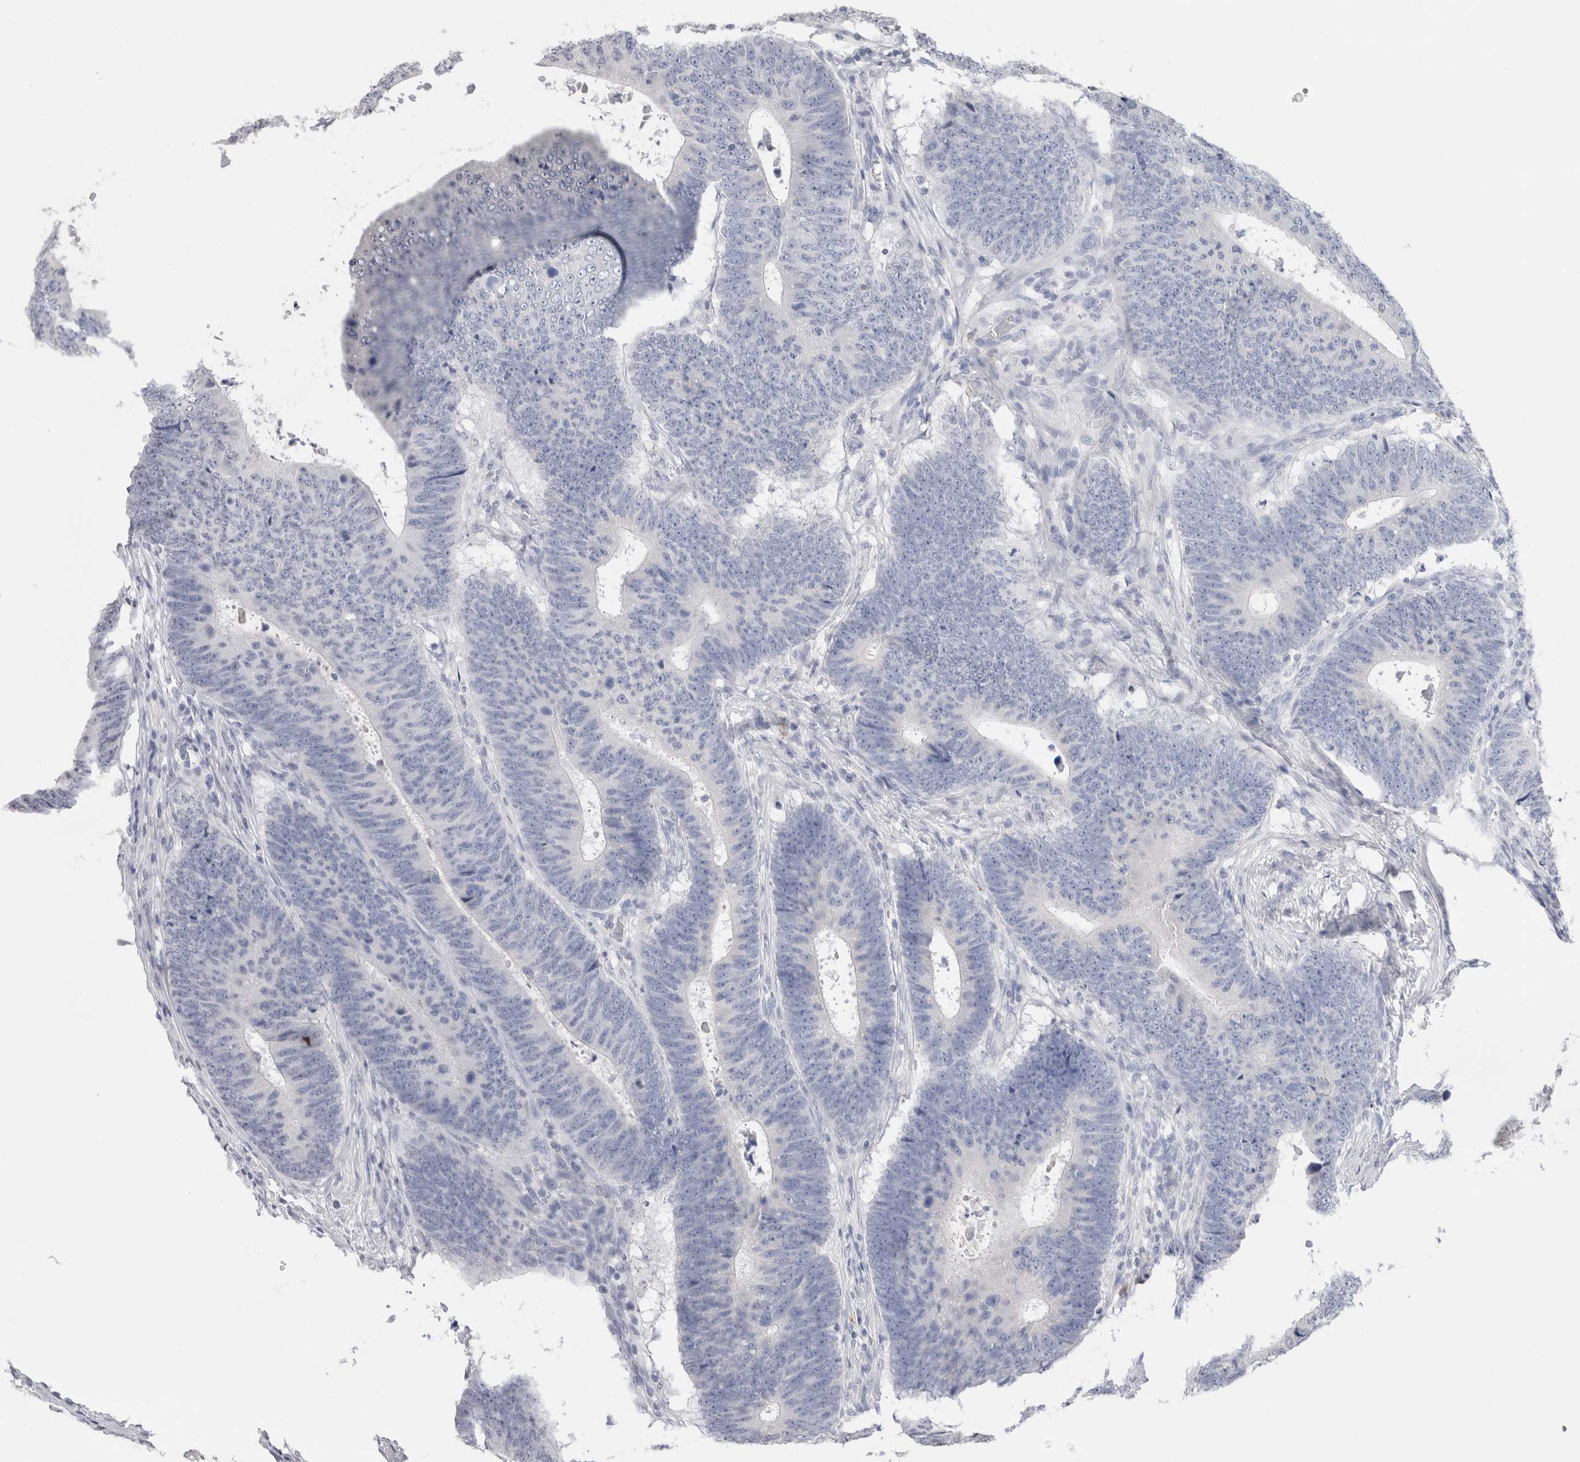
{"staining": {"intensity": "negative", "quantity": "none", "location": "none"}, "tissue": "colorectal cancer", "cell_type": "Tumor cells", "image_type": "cancer", "snomed": [{"axis": "morphology", "description": "Adenocarcinoma, NOS"}, {"axis": "topography", "description": "Colon"}], "caption": "A photomicrograph of adenocarcinoma (colorectal) stained for a protein shows no brown staining in tumor cells. (DAB immunohistochemistry with hematoxylin counter stain).", "gene": "LAMP3", "patient": {"sex": "male", "age": 56}}